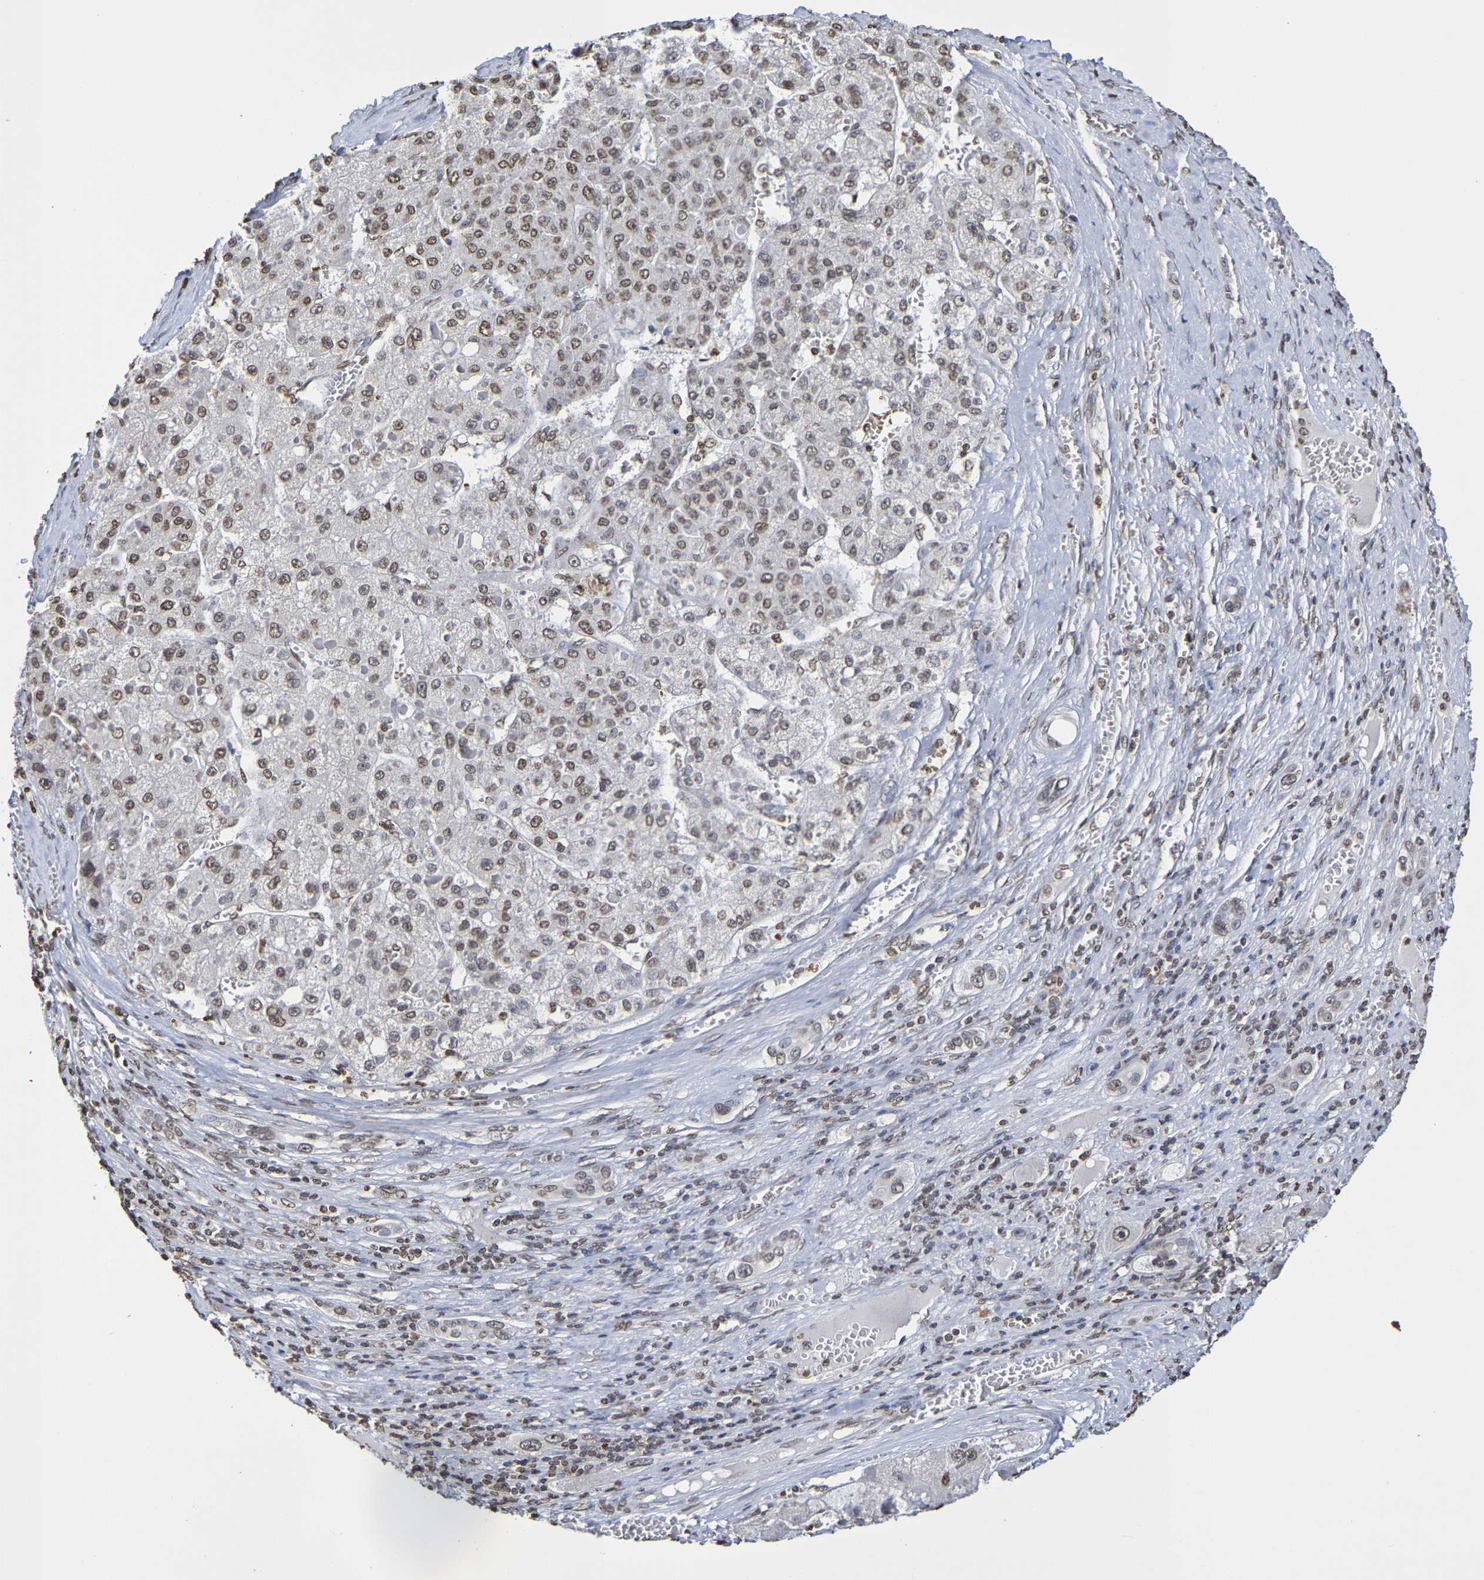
{"staining": {"intensity": "weak", "quantity": ">75%", "location": "nuclear"}, "tissue": "liver cancer", "cell_type": "Tumor cells", "image_type": "cancer", "snomed": [{"axis": "morphology", "description": "Carcinoma, Hepatocellular, NOS"}, {"axis": "topography", "description": "Liver"}], "caption": "Immunohistochemical staining of liver cancer exhibits low levels of weak nuclear positivity in approximately >75% of tumor cells.", "gene": "ATF4", "patient": {"sex": "female", "age": 73}}